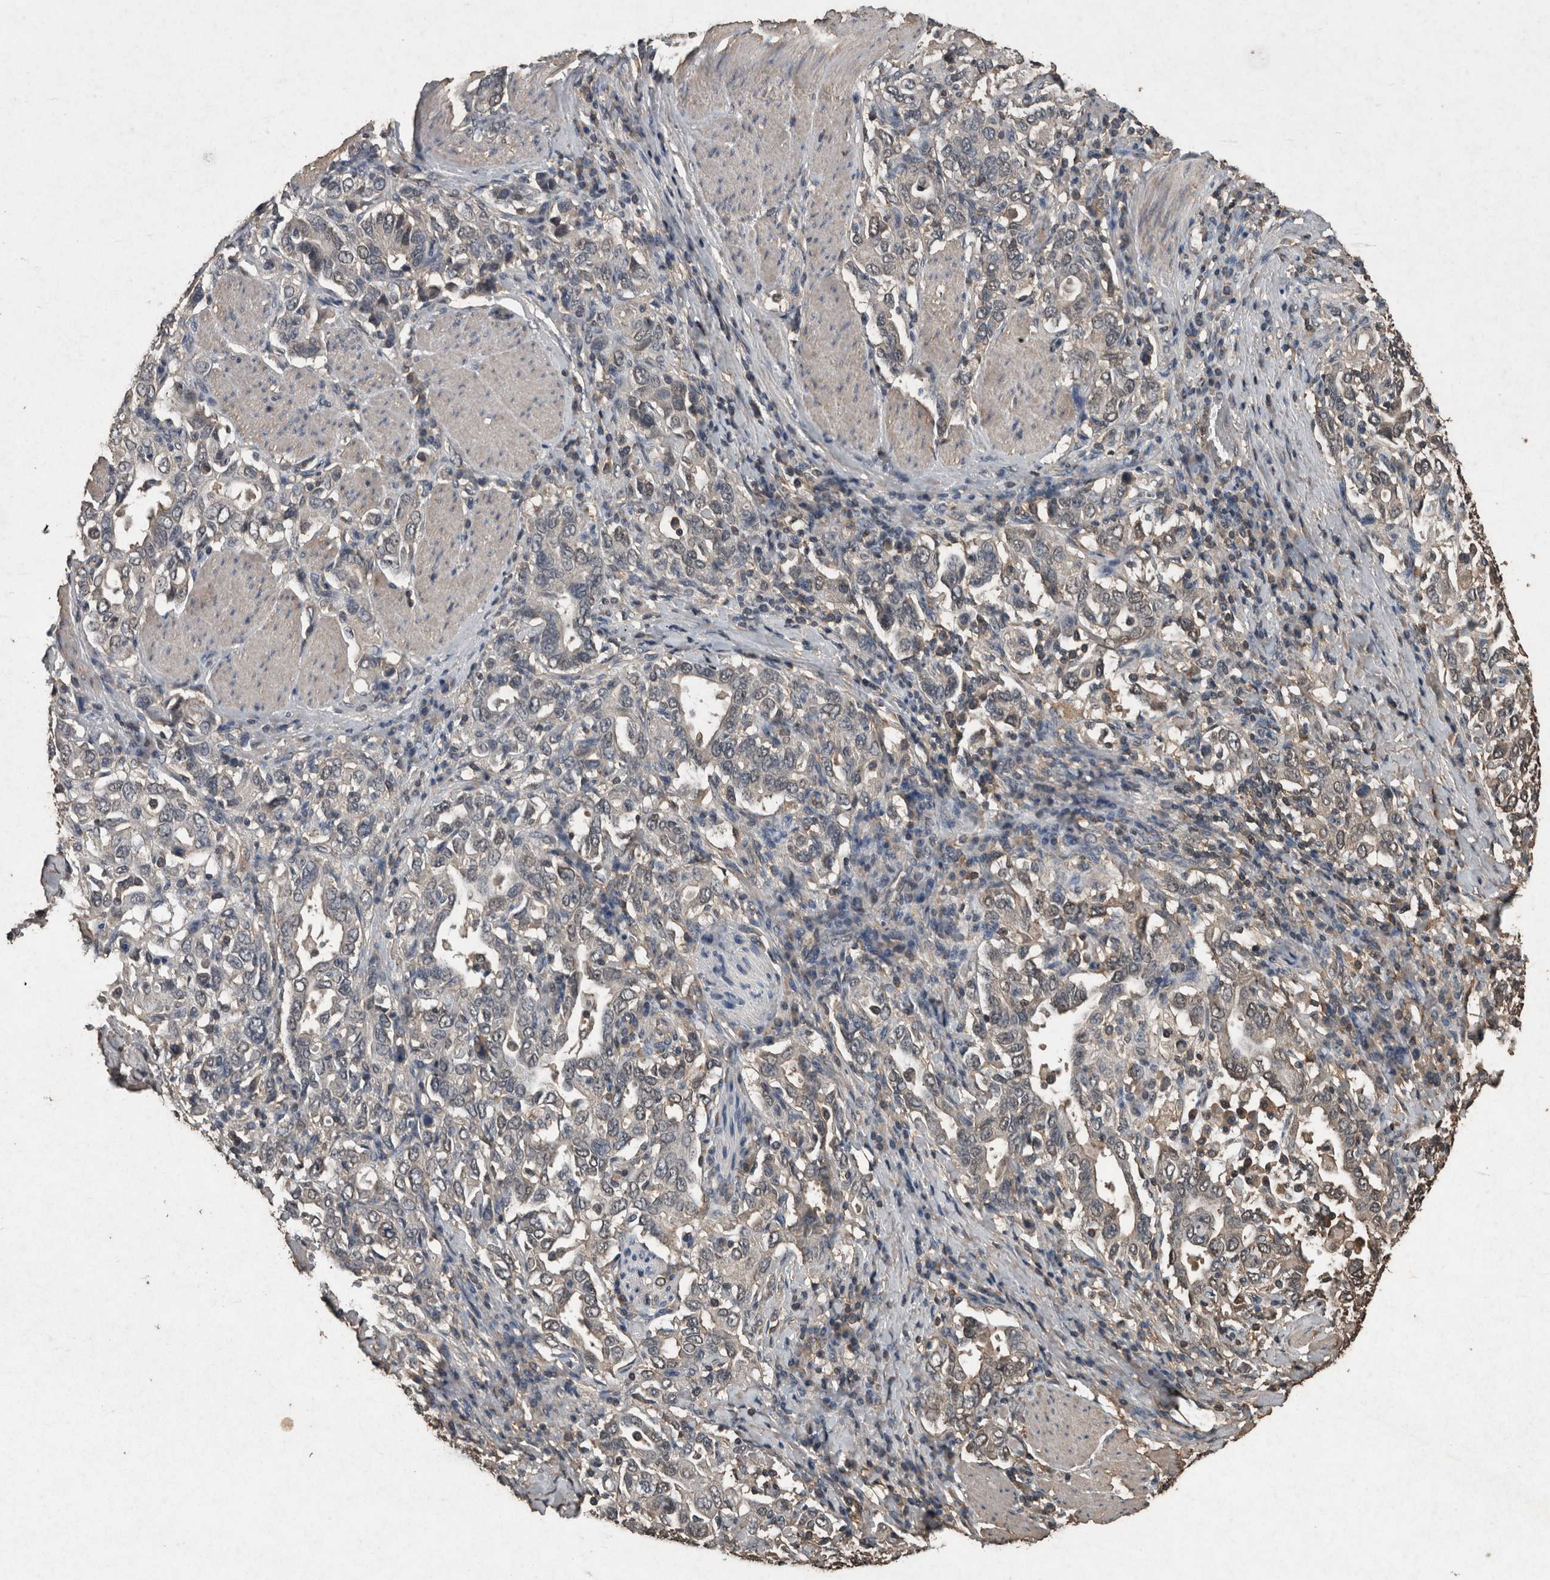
{"staining": {"intensity": "negative", "quantity": "none", "location": "none"}, "tissue": "stomach cancer", "cell_type": "Tumor cells", "image_type": "cancer", "snomed": [{"axis": "morphology", "description": "Adenocarcinoma, NOS"}, {"axis": "topography", "description": "Stomach, upper"}], "caption": "Tumor cells are negative for brown protein staining in stomach cancer.", "gene": "FGFRL1", "patient": {"sex": "male", "age": 62}}